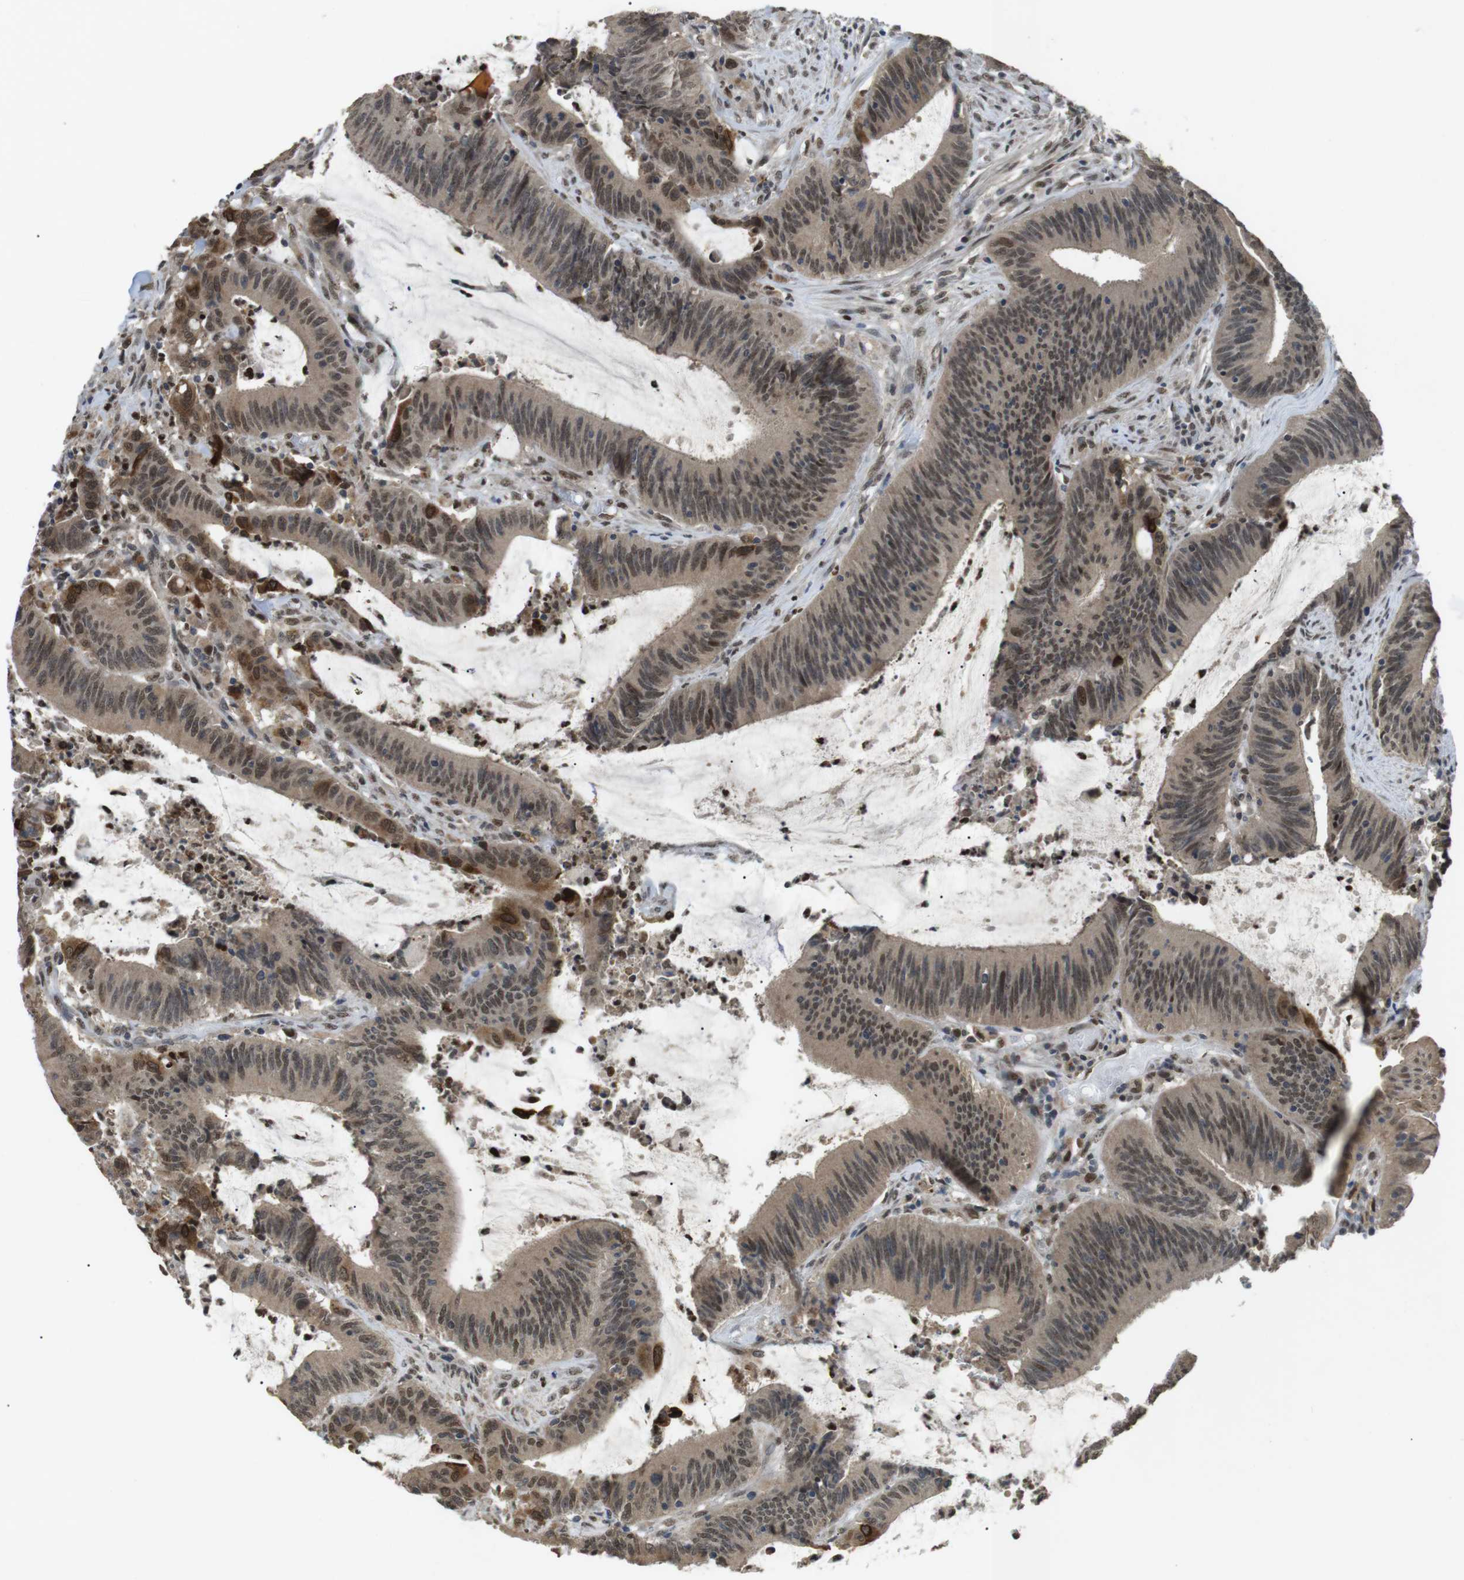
{"staining": {"intensity": "weak", "quantity": ">75%", "location": "cytoplasmic/membranous,nuclear"}, "tissue": "colorectal cancer", "cell_type": "Tumor cells", "image_type": "cancer", "snomed": [{"axis": "morphology", "description": "Normal tissue, NOS"}, {"axis": "morphology", "description": "Adenocarcinoma, NOS"}, {"axis": "topography", "description": "Rectum"}], "caption": "Weak cytoplasmic/membranous and nuclear staining is present in about >75% of tumor cells in colorectal cancer (adenocarcinoma).", "gene": "ORAI3", "patient": {"sex": "female", "age": 66}}